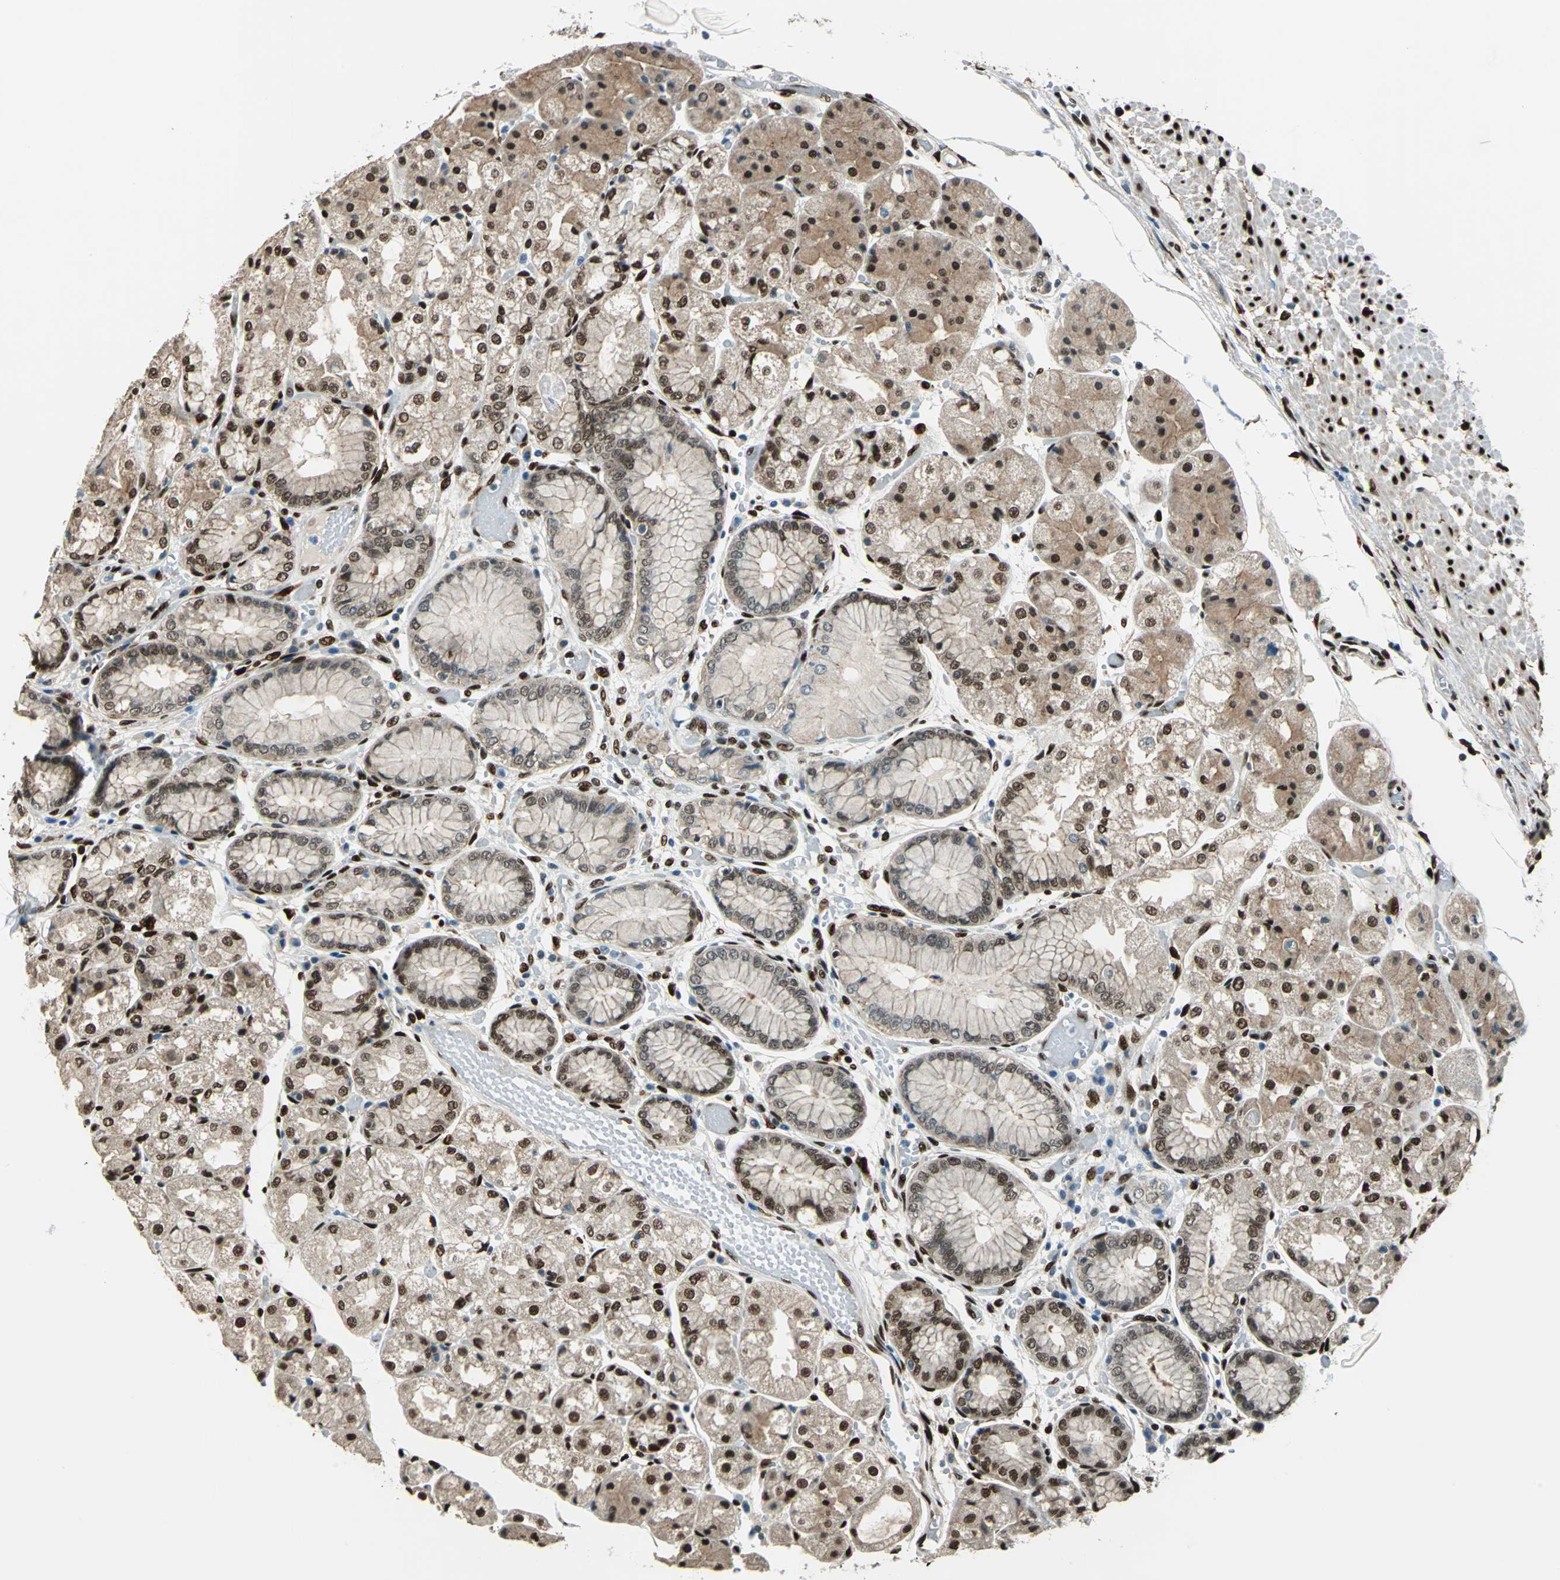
{"staining": {"intensity": "strong", "quantity": ">75%", "location": "cytoplasmic/membranous,nuclear"}, "tissue": "stomach", "cell_type": "Glandular cells", "image_type": "normal", "snomed": [{"axis": "morphology", "description": "Normal tissue, NOS"}, {"axis": "topography", "description": "Stomach, upper"}], "caption": "IHC staining of normal stomach, which demonstrates high levels of strong cytoplasmic/membranous,nuclear positivity in about >75% of glandular cells indicating strong cytoplasmic/membranous,nuclear protein expression. The staining was performed using DAB (brown) for protein detection and nuclei were counterstained in hematoxylin (blue).", "gene": "NFIA", "patient": {"sex": "male", "age": 72}}